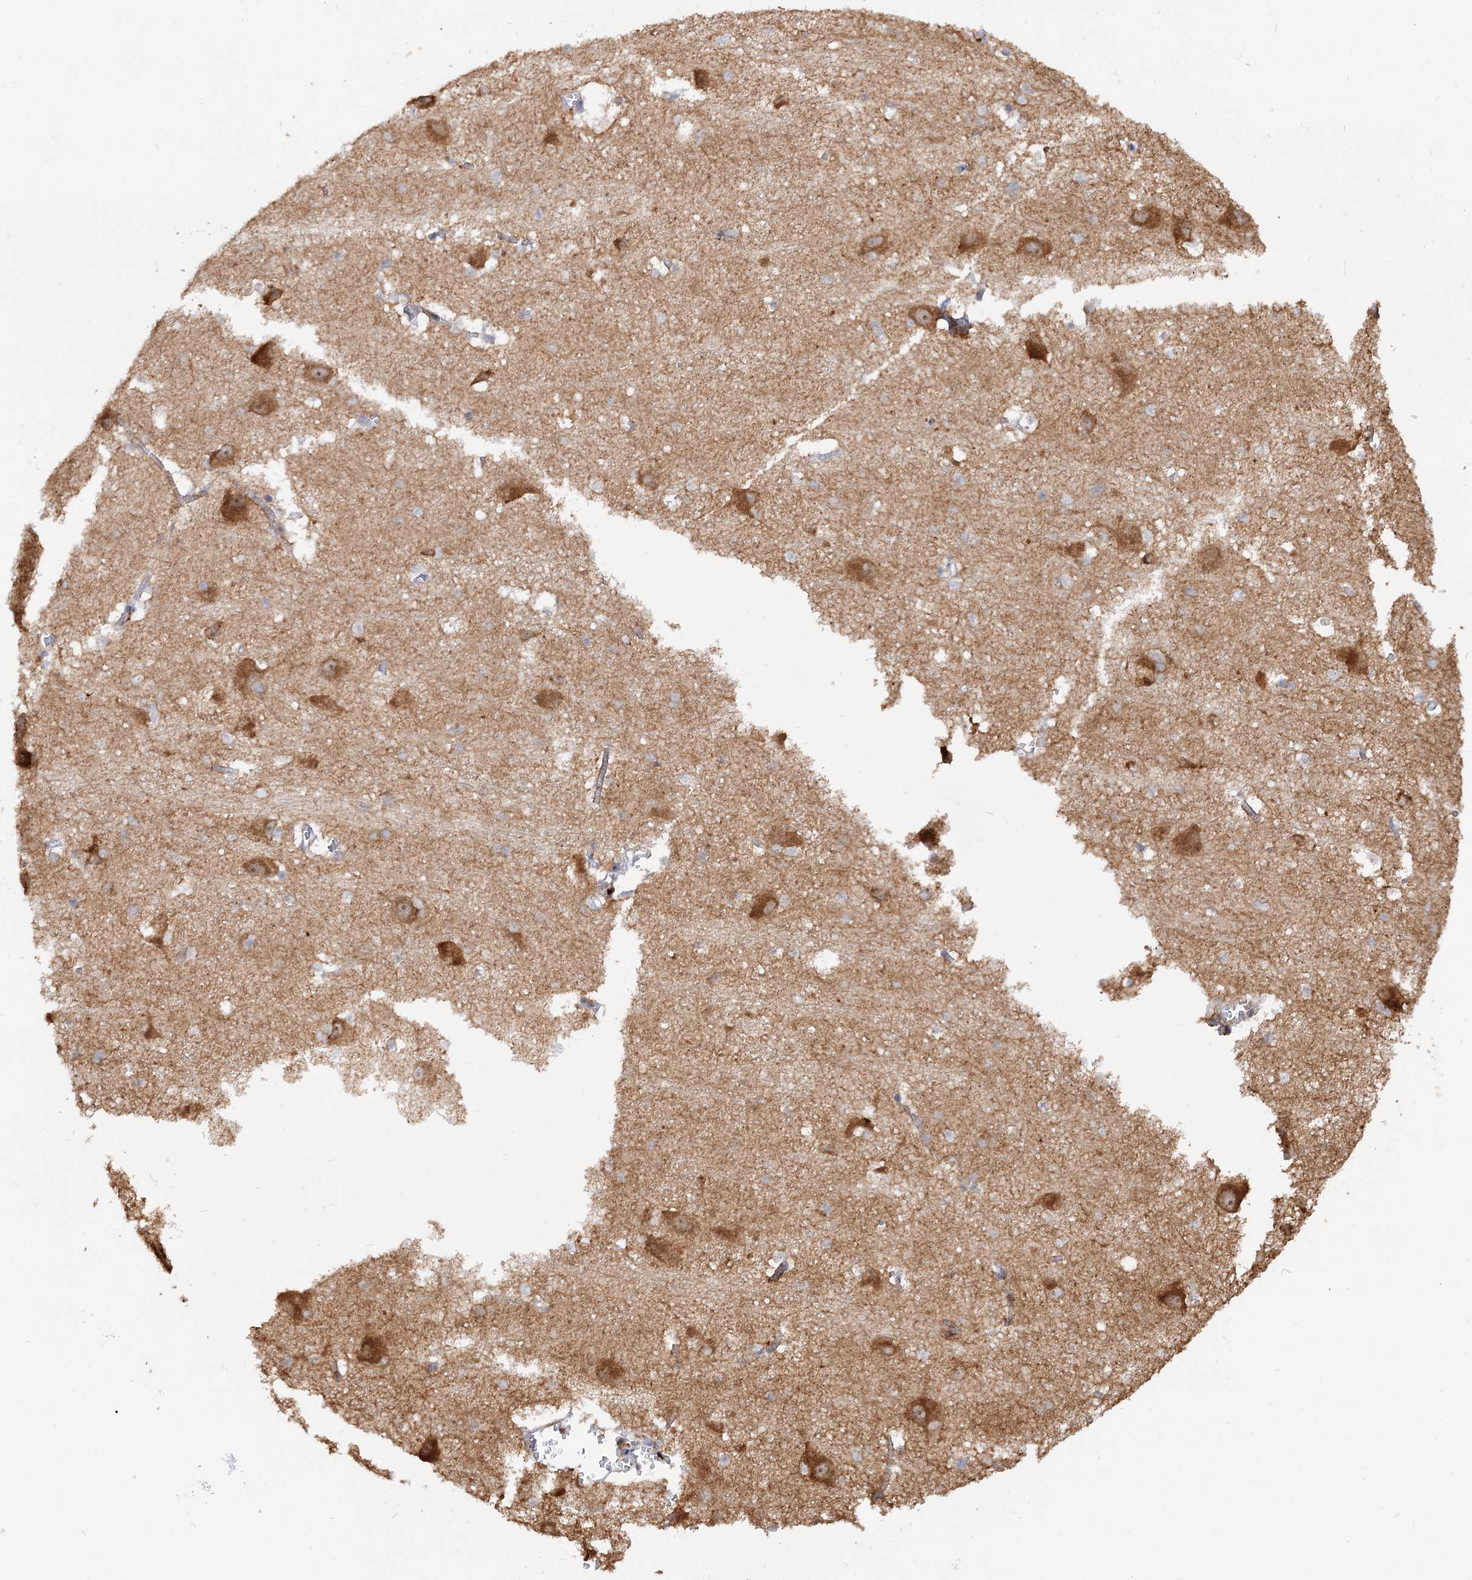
{"staining": {"intensity": "weak", "quantity": "25%-75%", "location": "cytoplasmic/membranous"}, "tissue": "caudate", "cell_type": "Glial cells", "image_type": "normal", "snomed": [{"axis": "morphology", "description": "Normal tissue, NOS"}, {"axis": "topography", "description": "Lateral ventricle wall"}], "caption": "Weak cytoplasmic/membranous staining is present in approximately 25%-75% of glial cells in benign caudate.", "gene": "PATL1", "patient": {"sex": "male", "age": 37}}